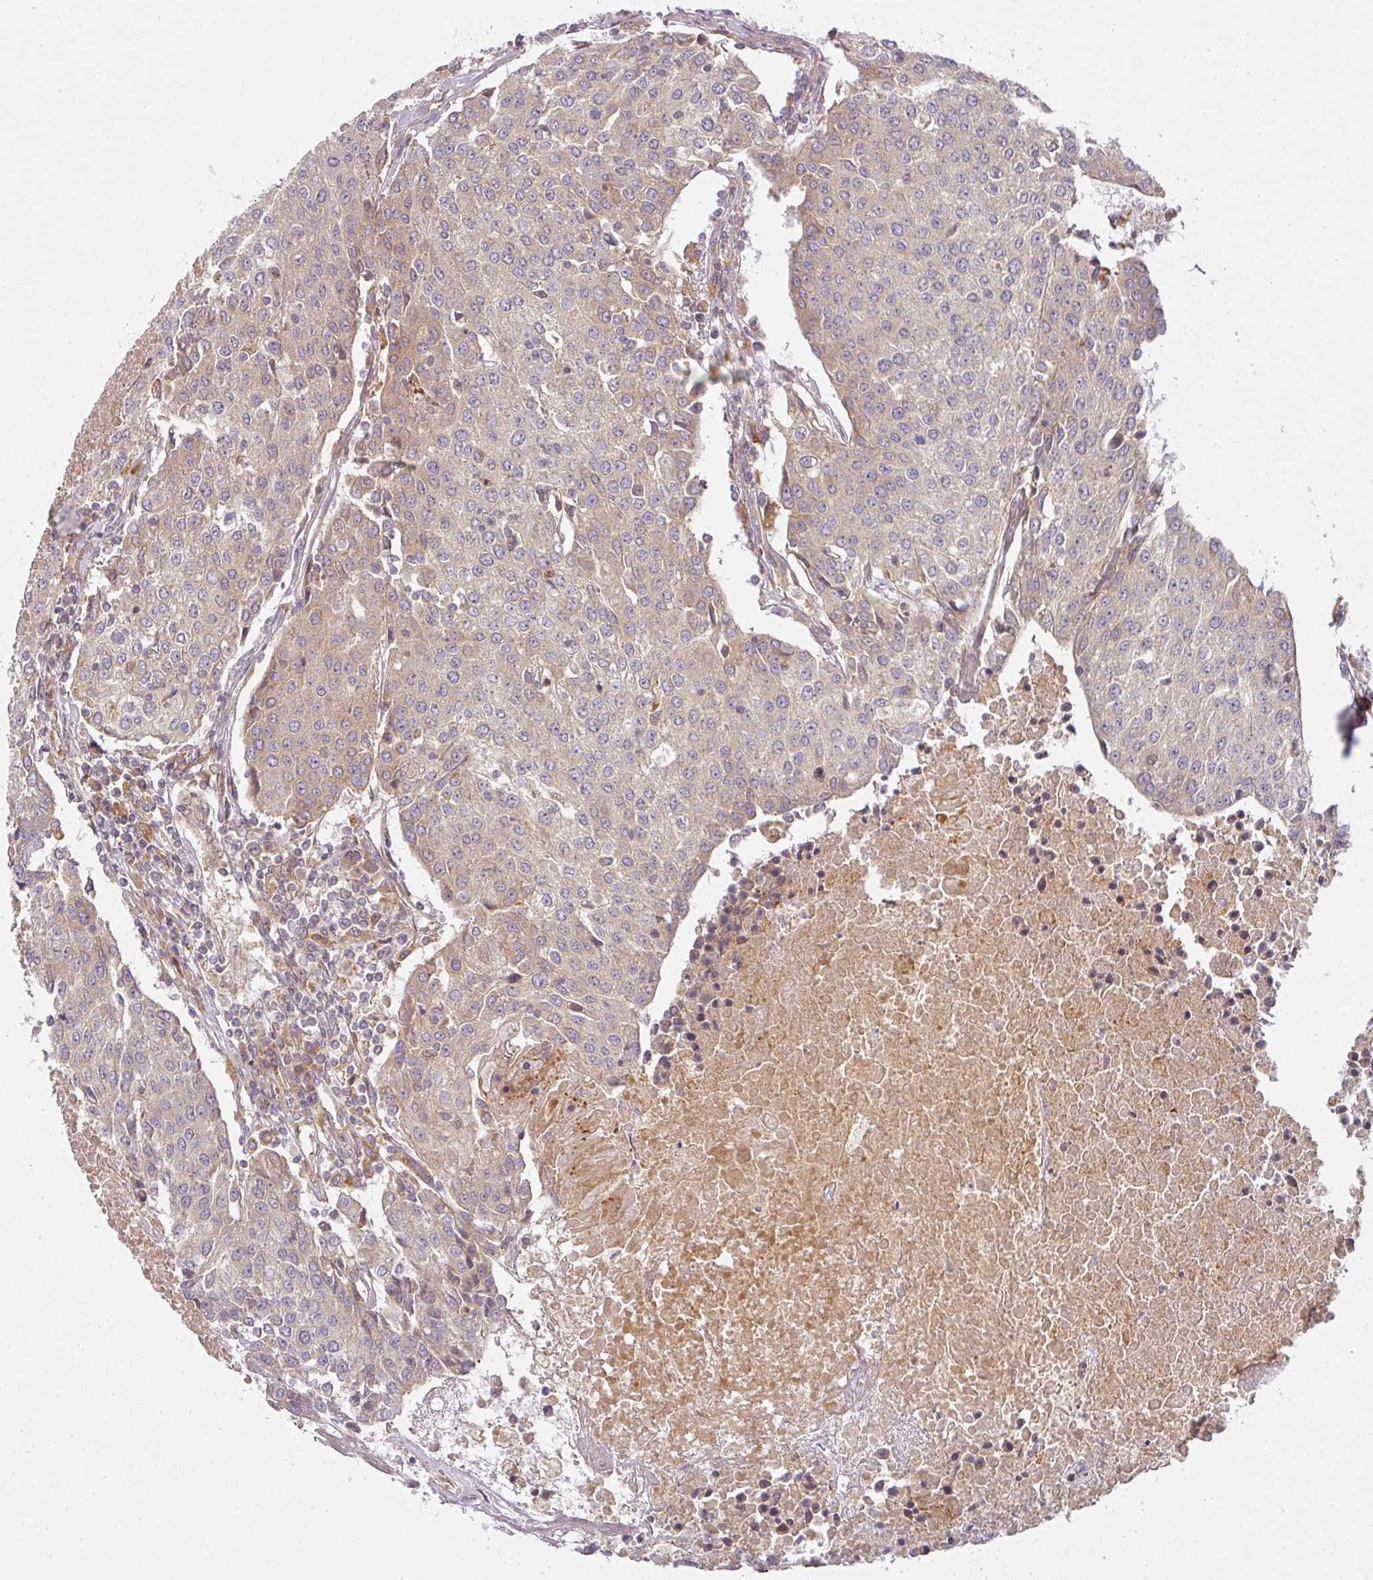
{"staining": {"intensity": "weak", "quantity": "<25%", "location": "cytoplasmic/membranous"}, "tissue": "urothelial cancer", "cell_type": "Tumor cells", "image_type": "cancer", "snomed": [{"axis": "morphology", "description": "Urothelial carcinoma, High grade"}, {"axis": "topography", "description": "Urinary bladder"}], "caption": "The image demonstrates no staining of tumor cells in urothelial cancer.", "gene": "CNOT1", "patient": {"sex": "female", "age": 85}}